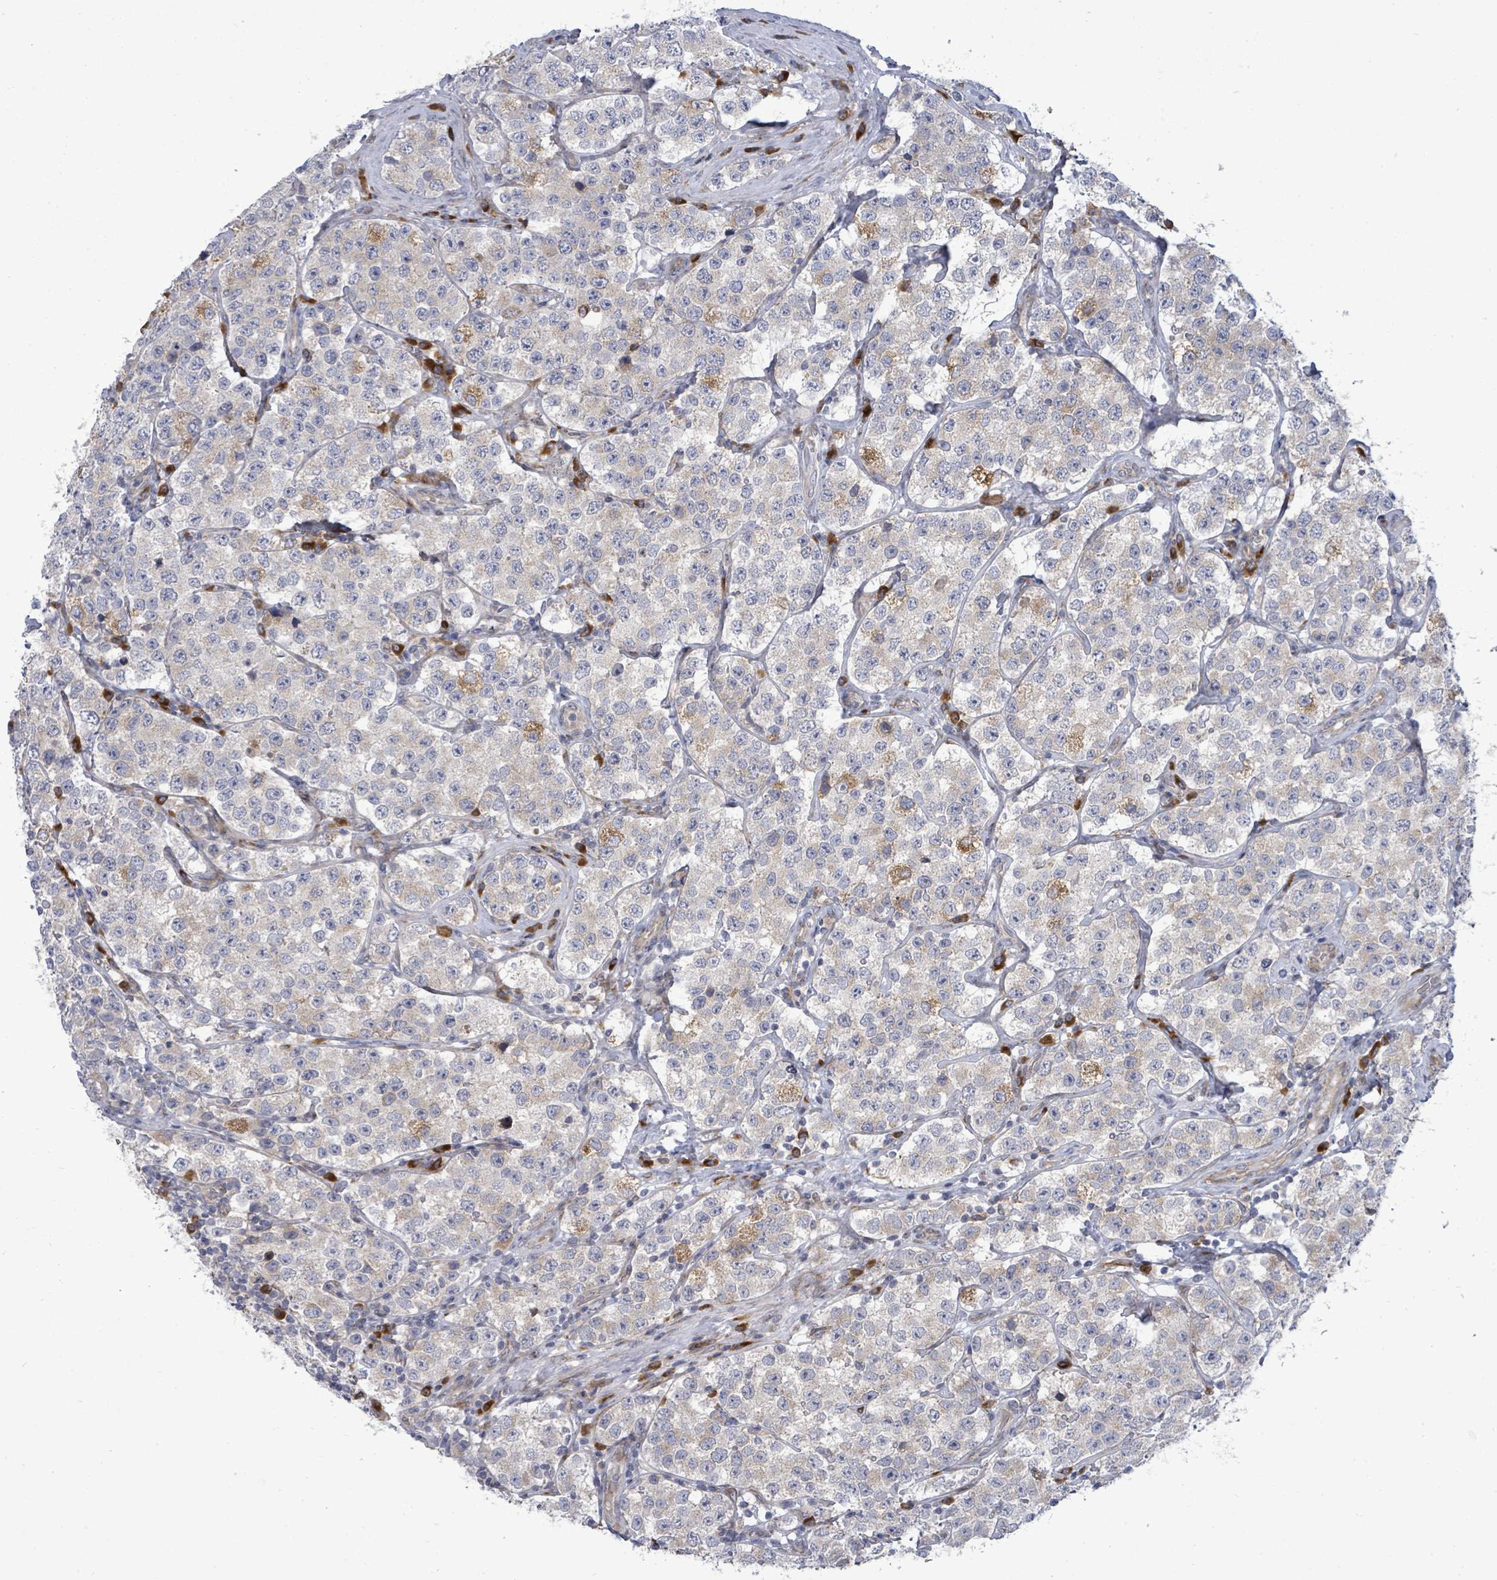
{"staining": {"intensity": "negative", "quantity": "none", "location": "none"}, "tissue": "testis cancer", "cell_type": "Tumor cells", "image_type": "cancer", "snomed": [{"axis": "morphology", "description": "Seminoma, NOS"}, {"axis": "topography", "description": "Testis"}], "caption": "Human testis seminoma stained for a protein using immunohistochemistry (IHC) reveals no positivity in tumor cells.", "gene": "SAR1A", "patient": {"sex": "male", "age": 34}}